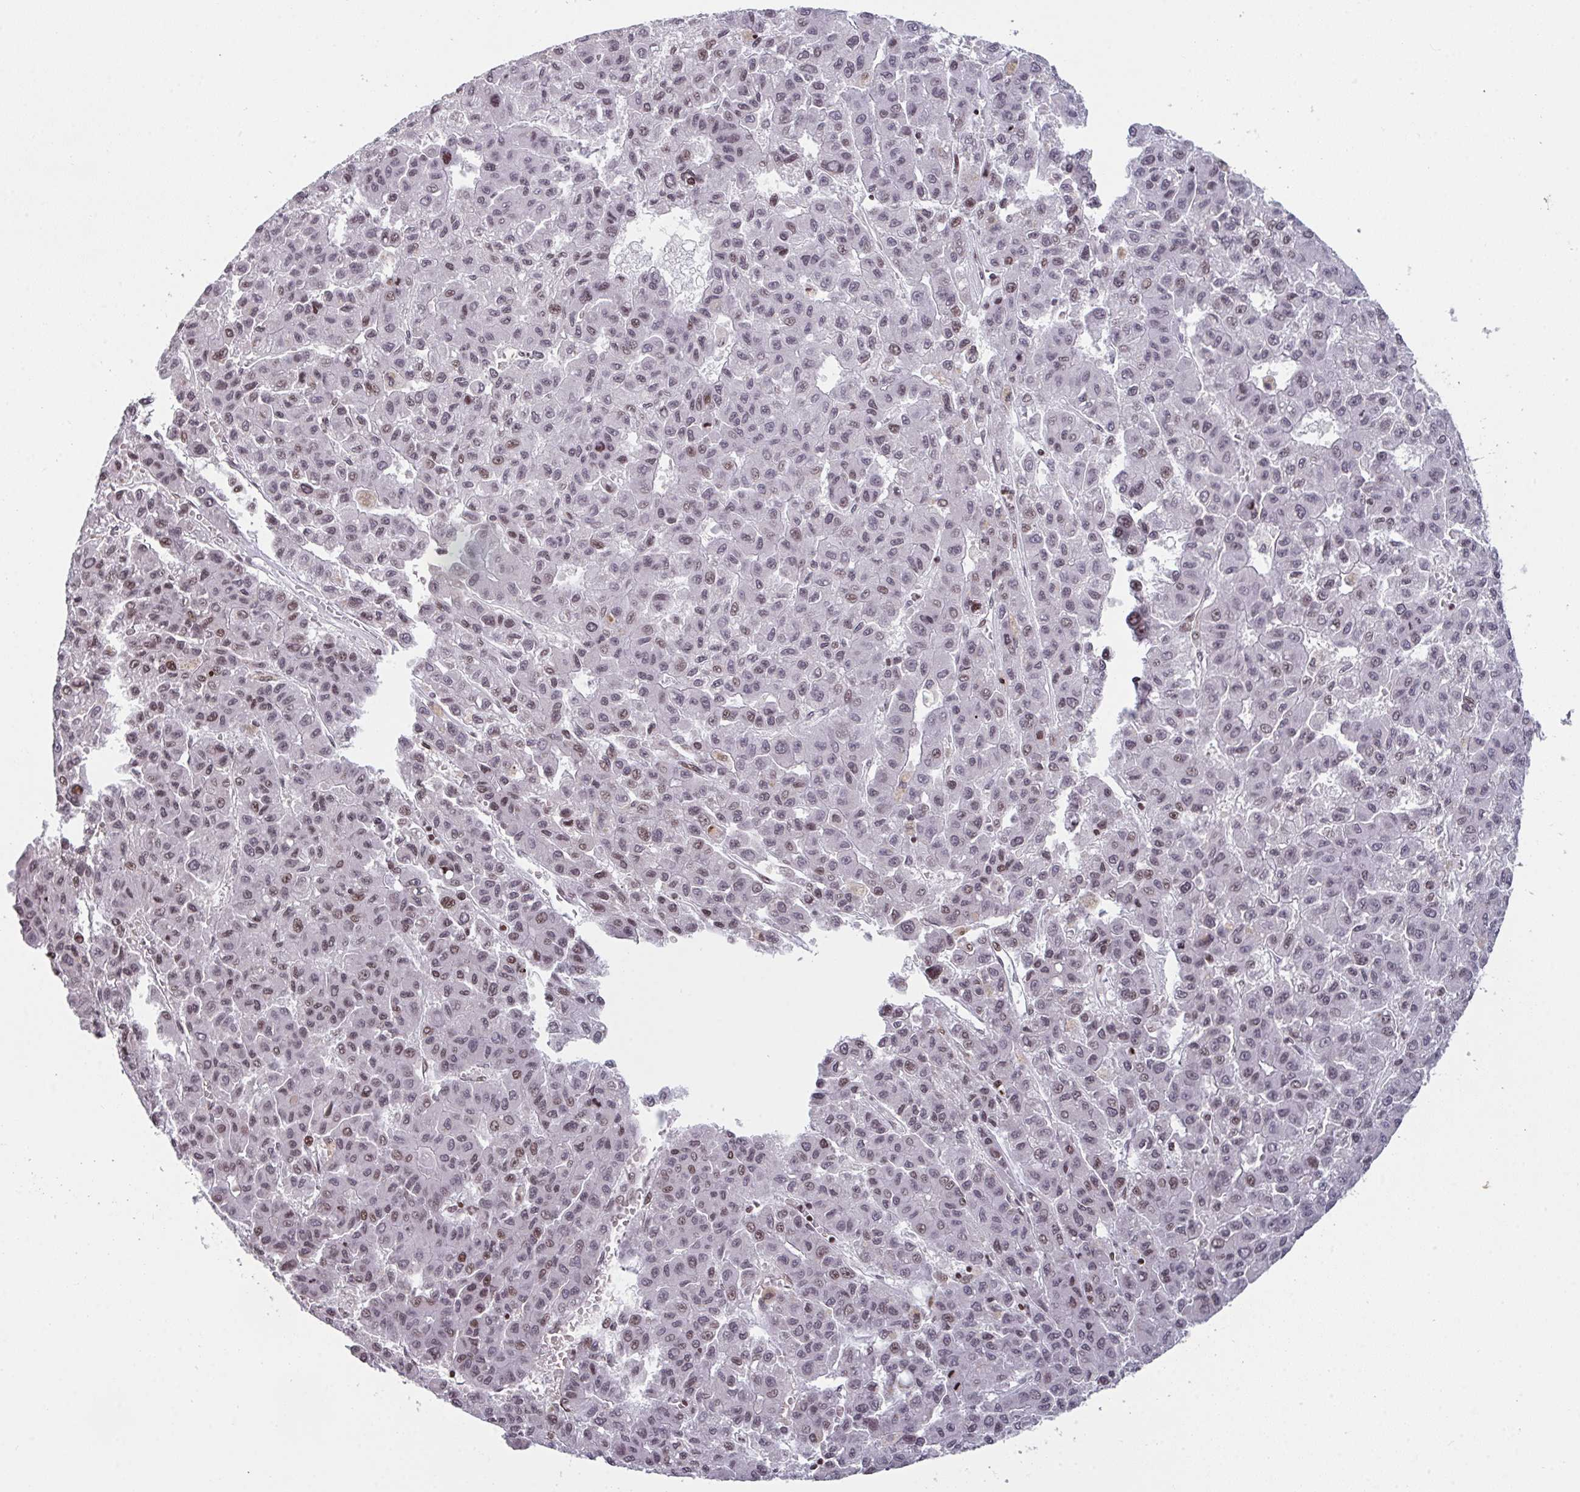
{"staining": {"intensity": "weak", "quantity": "25%-75%", "location": "nuclear"}, "tissue": "liver cancer", "cell_type": "Tumor cells", "image_type": "cancer", "snomed": [{"axis": "morphology", "description": "Carcinoma, Hepatocellular, NOS"}, {"axis": "topography", "description": "Liver"}], "caption": "The immunohistochemical stain labels weak nuclear expression in tumor cells of liver cancer (hepatocellular carcinoma) tissue.", "gene": "PCDHB8", "patient": {"sex": "male", "age": 70}}